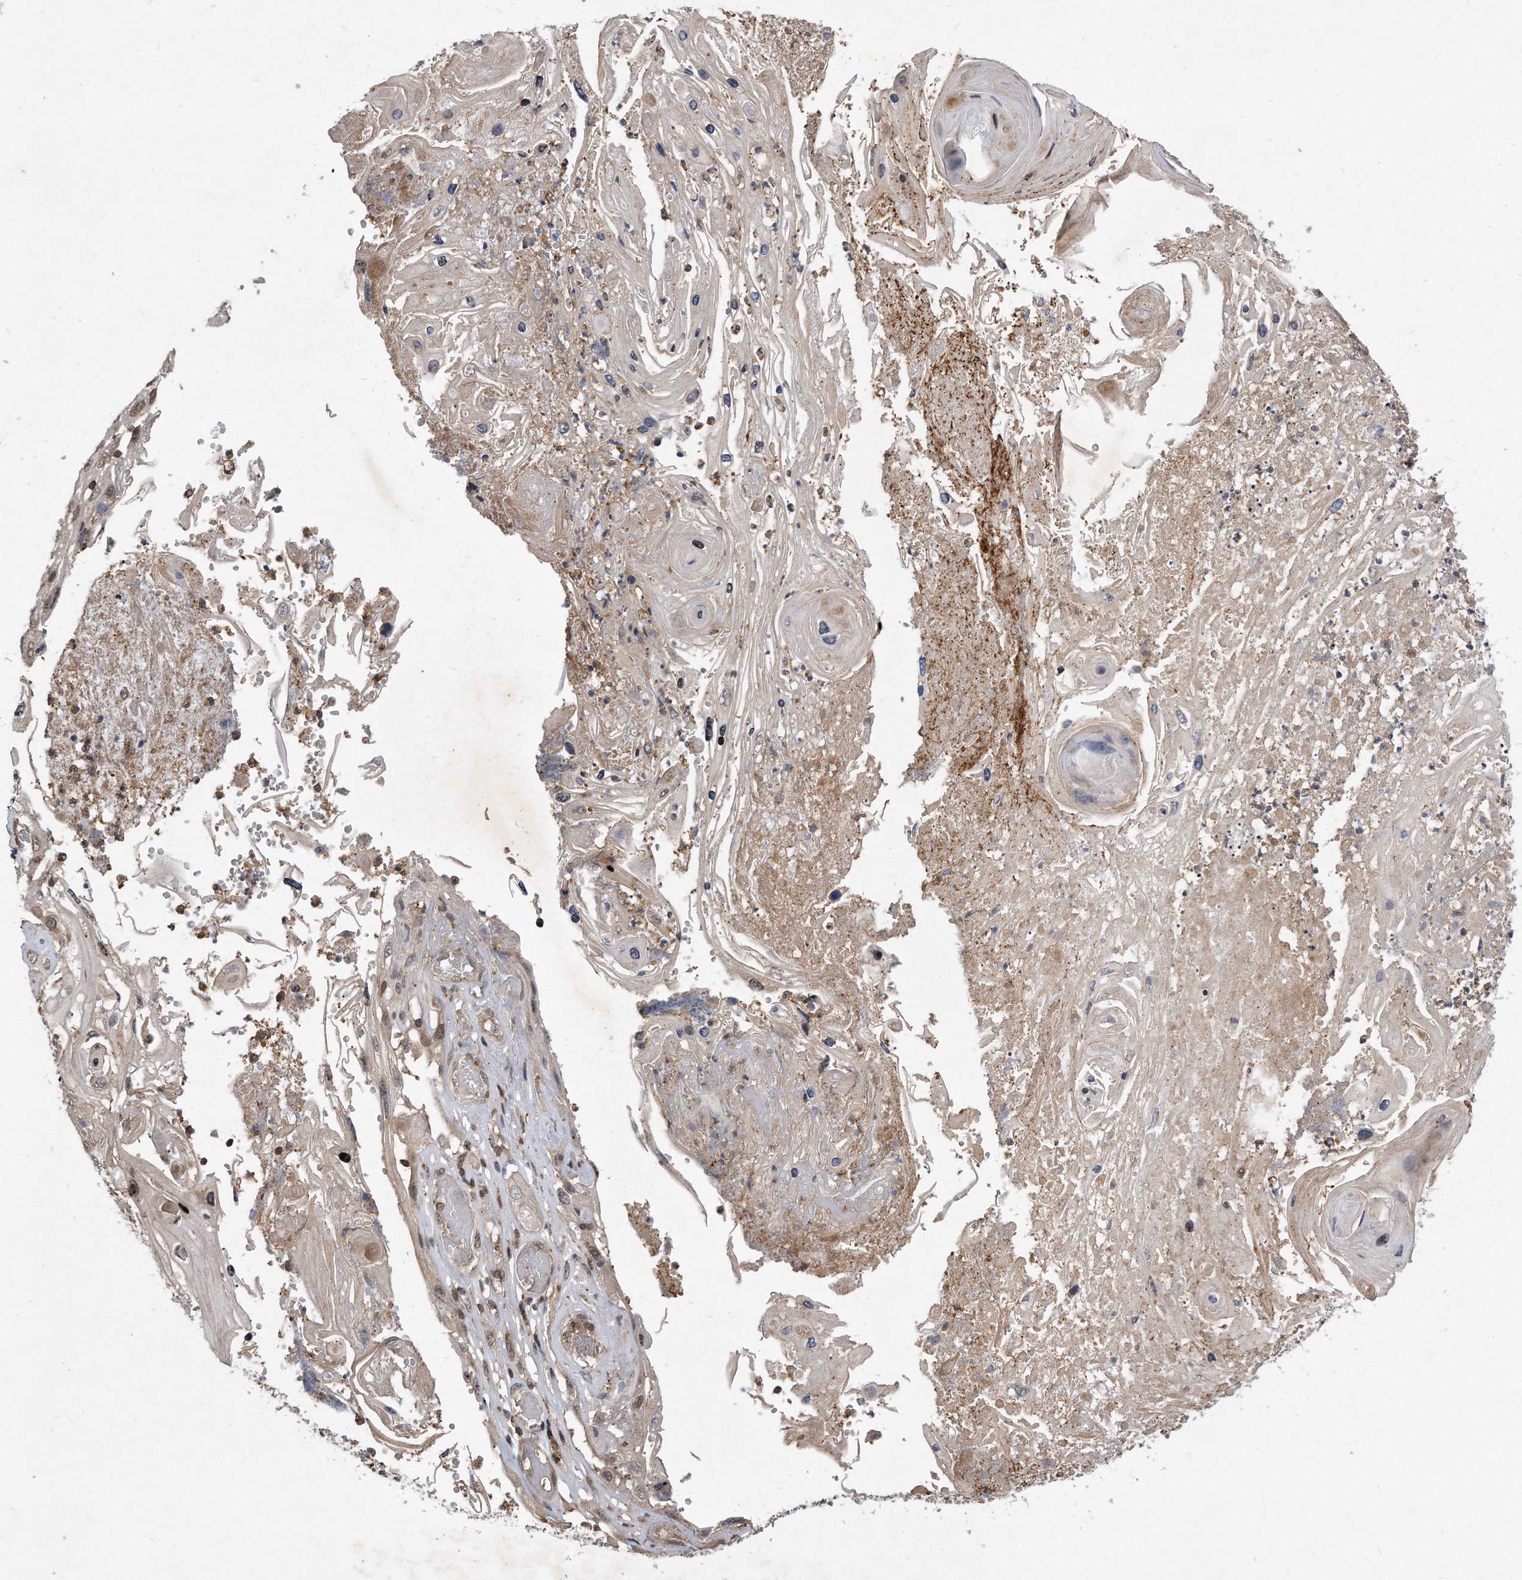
{"staining": {"intensity": "moderate", "quantity": "<25%", "location": "nuclear"}, "tissue": "skin cancer", "cell_type": "Tumor cells", "image_type": "cancer", "snomed": [{"axis": "morphology", "description": "Squamous cell carcinoma, NOS"}, {"axis": "topography", "description": "Skin"}], "caption": "Immunohistochemistry photomicrograph of neoplastic tissue: human skin cancer stained using immunohistochemistry (IHC) shows low levels of moderate protein expression localized specifically in the nuclear of tumor cells, appearing as a nuclear brown color.", "gene": "PGBD2", "patient": {"sex": "male", "age": 55}}